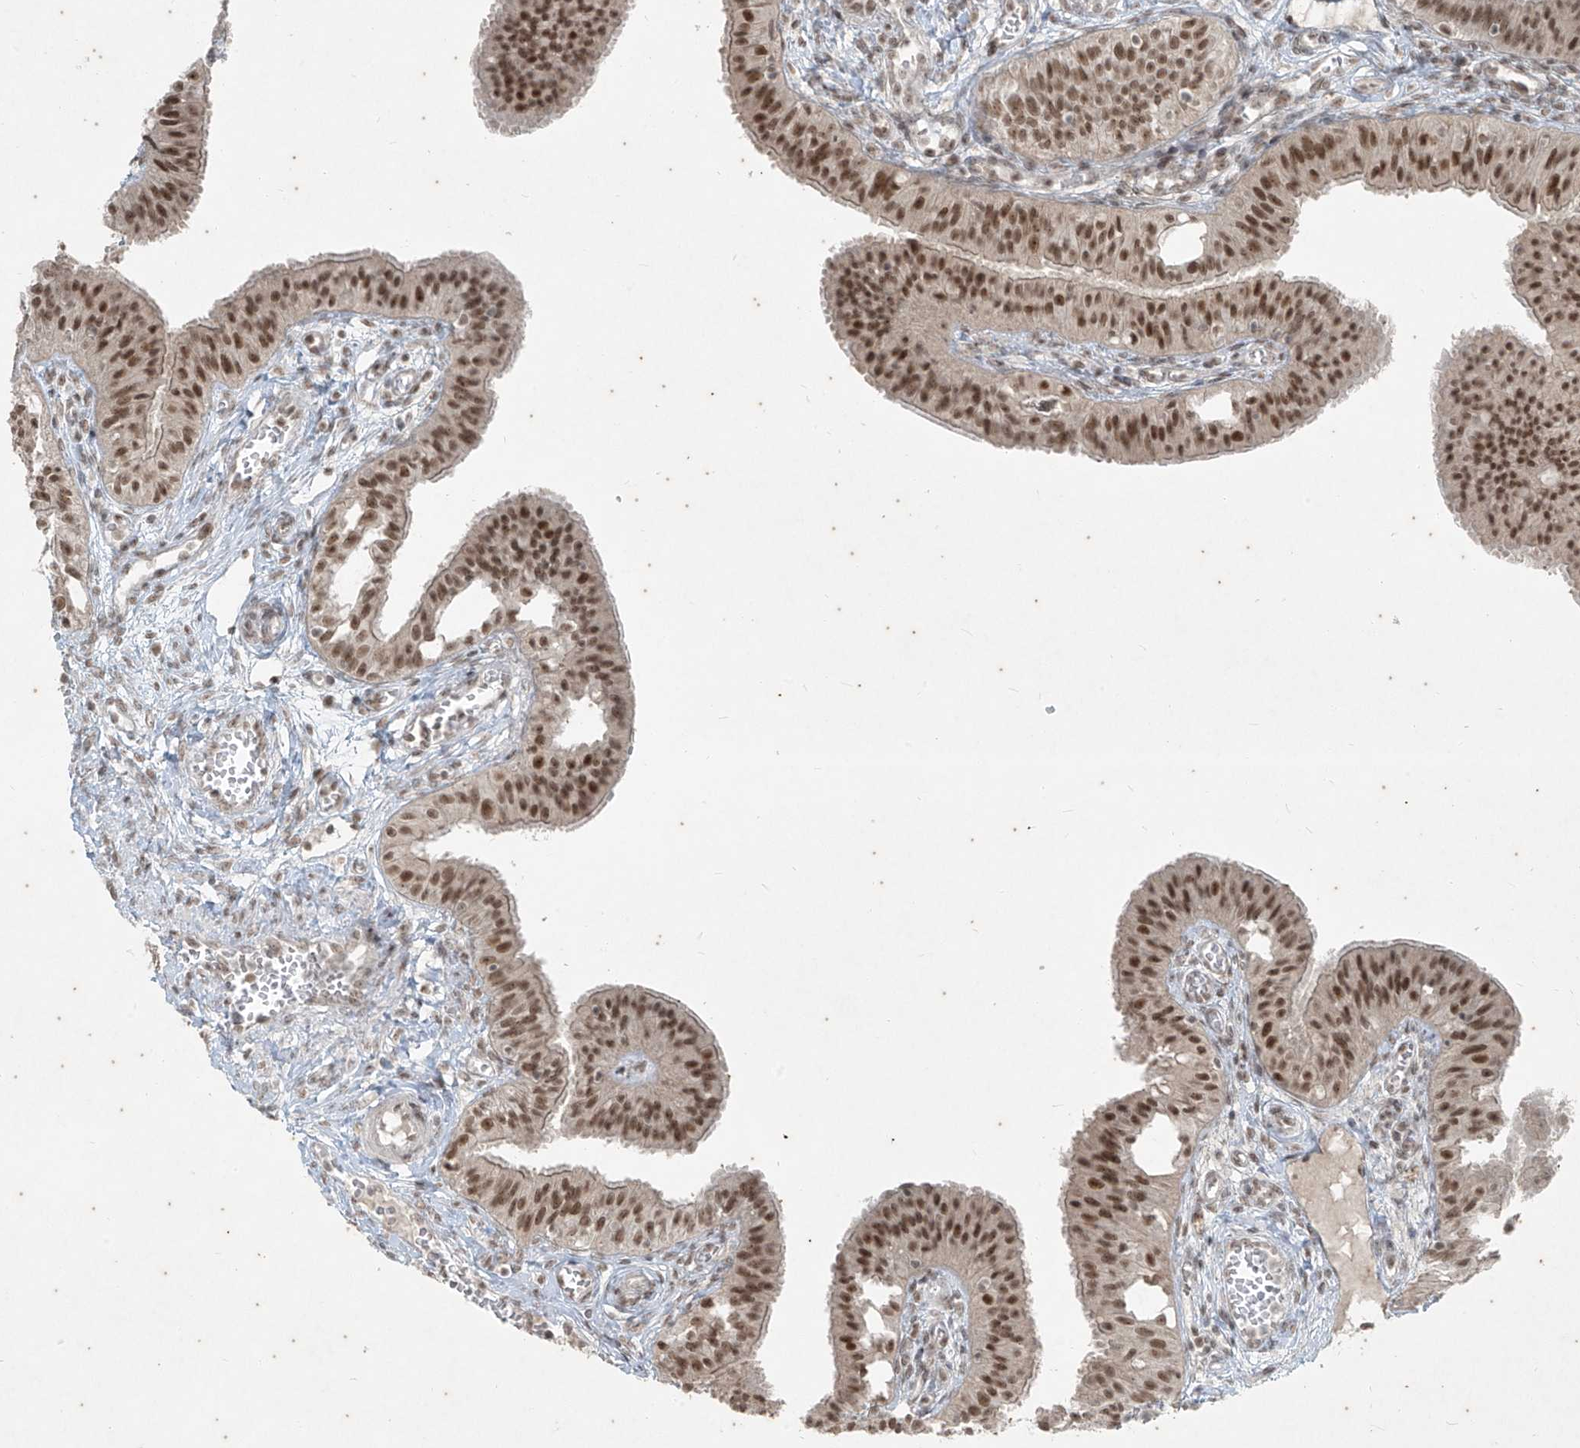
{"staining": {"intensity": "moderate", "quantity": ">75%", "location": "nuclear"}, "tissue": "fallopian tube", "cell_type": "Glandular cells", "image_type": "normal", "snomed": [{"axis": "morphology", "description": "Normal tissue, NOS"}, {"axis": "topography", "description": "Fallopian tube"}, {"axis": "topography", "description": "Ovary"}], "caption": "High-magnification brightfield microscopy of benign fallopian tube stained with DAB (3,3'-diaminobenzidine) (brown) and counterstained with hematoxylin (blue). glandular cells exhibit moderate nuclear positivity is appreciated in about>75% of cells. (Stains: DAB in brown, nuclei in blue, Microscopy: brightfield microscopy at high magnification).", "gene": "ZNF354B", "patient": {"sex": "female", "age": 42}}